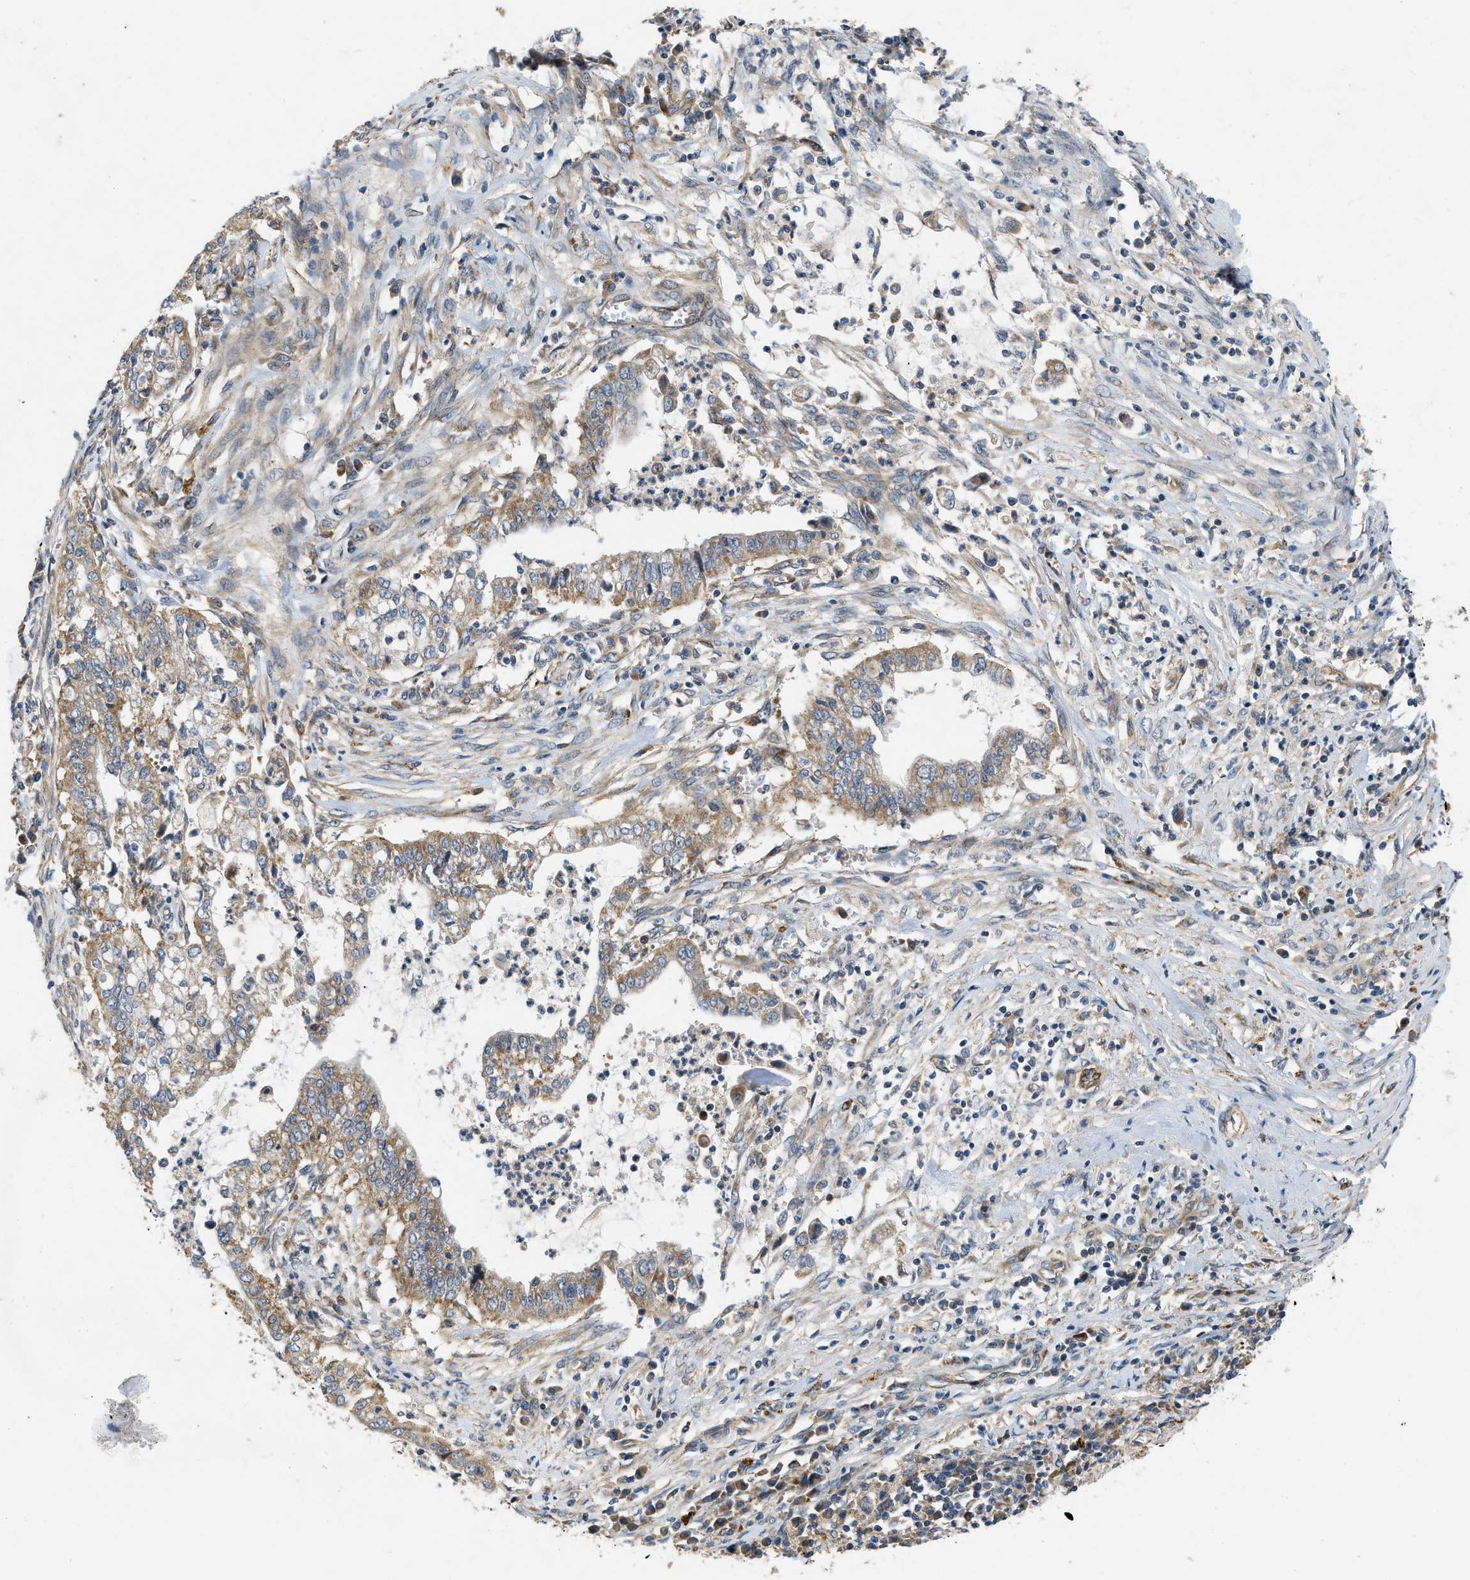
{"staining": {"intensity": "moderate", "quantity": ">75%", "location": "cytoplasmic/membranous"}, "tissue": "cervical cancer", "cell_type": "Tumor cells", "image_type": "cancer", "snomed": [{"axis": "morphology", "description": "Adenocarcinoma, NOS"}, {"axis": "topography", "description": "Cervix"}], "caption": "Cervical cancer tissue exhibits moderate cytoplasmic/membranous positivity in about >75% of tumor cells, visualized by immunohistochemistry.", "gene": "ZNF599", "patient": {"sex": "female", "age": 44}}